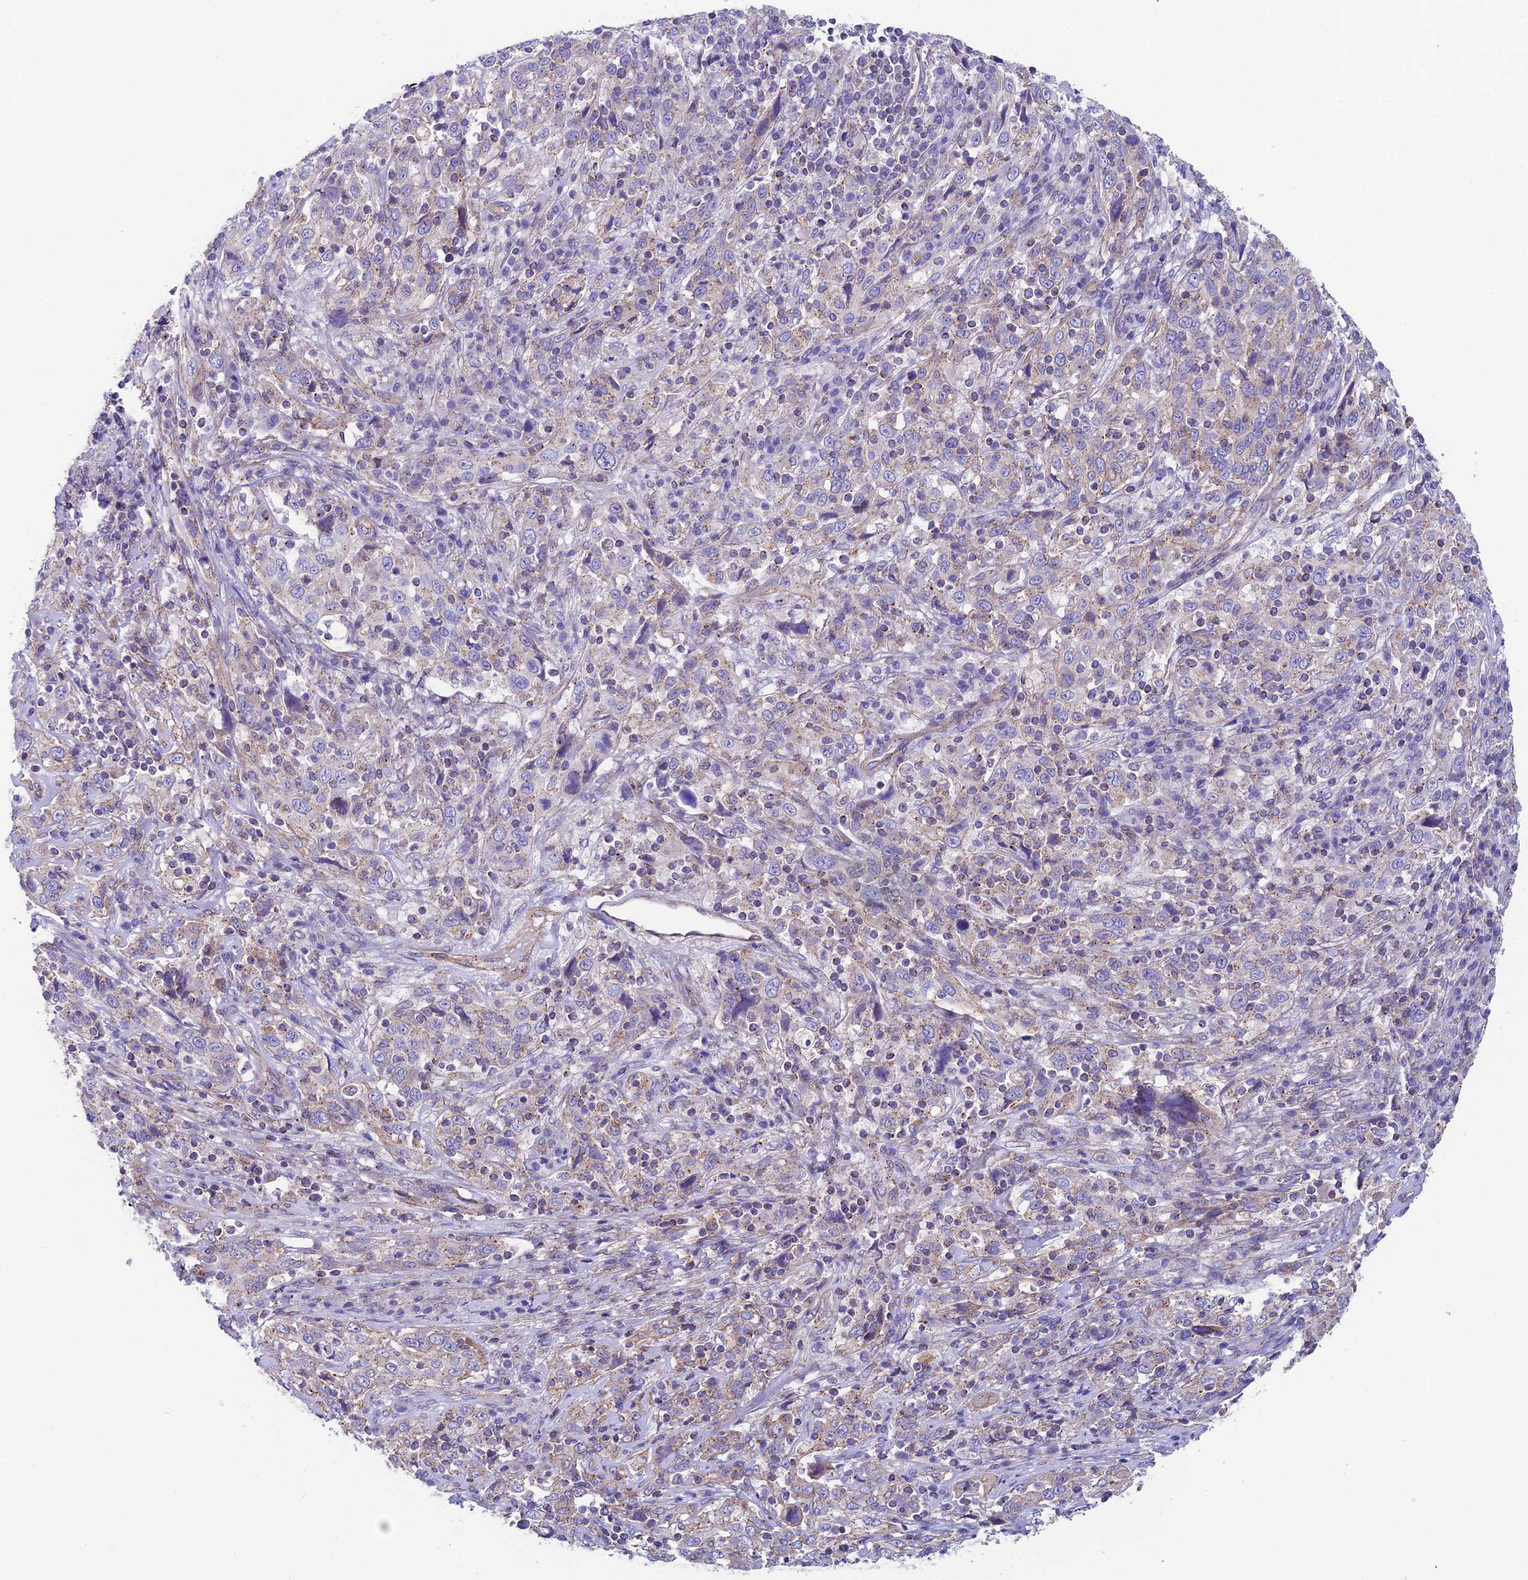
{"staining": {"intensity": "weak", "quantity": "25%-75%", "location": "cytoplasmic/membranous"}, "tissue": "cervical cancer", "cell_type": "Tumor cells", "image_type": "cancer", "snomed": [{"axis": "morphology", "description": "Squamous cell carcinoma, NOS"}, {"axis": "topography", "description": "Cervix"}], "caption": "IHC (DAB) staining of cervical squamous cell carcinoma reveals weak cytoplasmic/membranous protein staining in approximately 25%-75% of tumor cells.", "gene": "QRFP", "patient": {"sex": "female", "age": 46}}